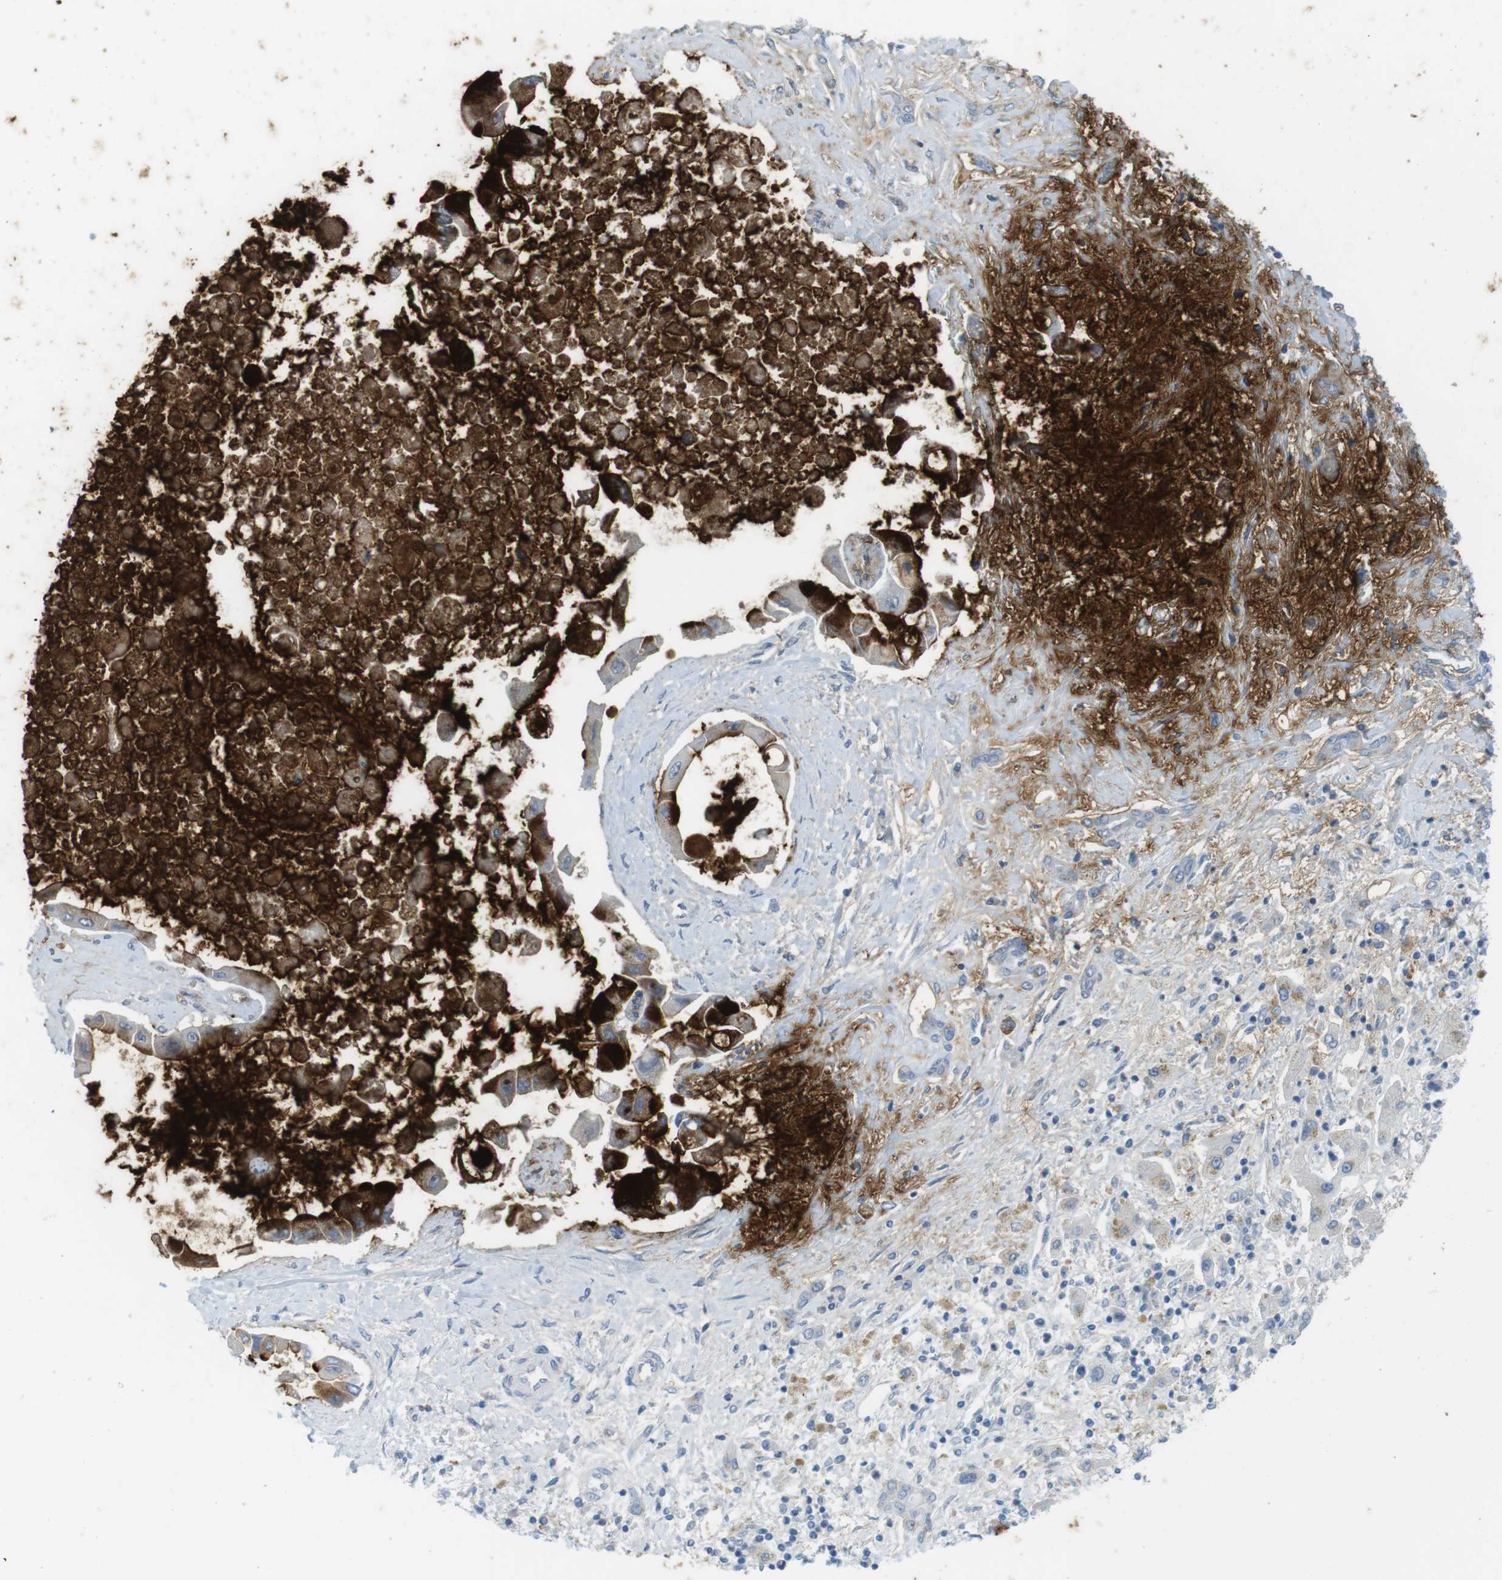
{"staining": {"intensity": "weak", "quantity": "<25%", "location": "cytoplasmic/membranous"}, "tissue": "liver cancer", "cell_type": "Tumor cells", "image_type": "cancer", "snomed": [{"axis": "morphology", "description": "Cholangiocarcinoma"}, {"axis": "topography", "description": "Liver"}], "caption": "Tumor cells are negative for protein expression in human liver cancer (cholangiocarcinoma).", "gene": "MUC5B", "patient": {"sex": "male", "age": 50}}